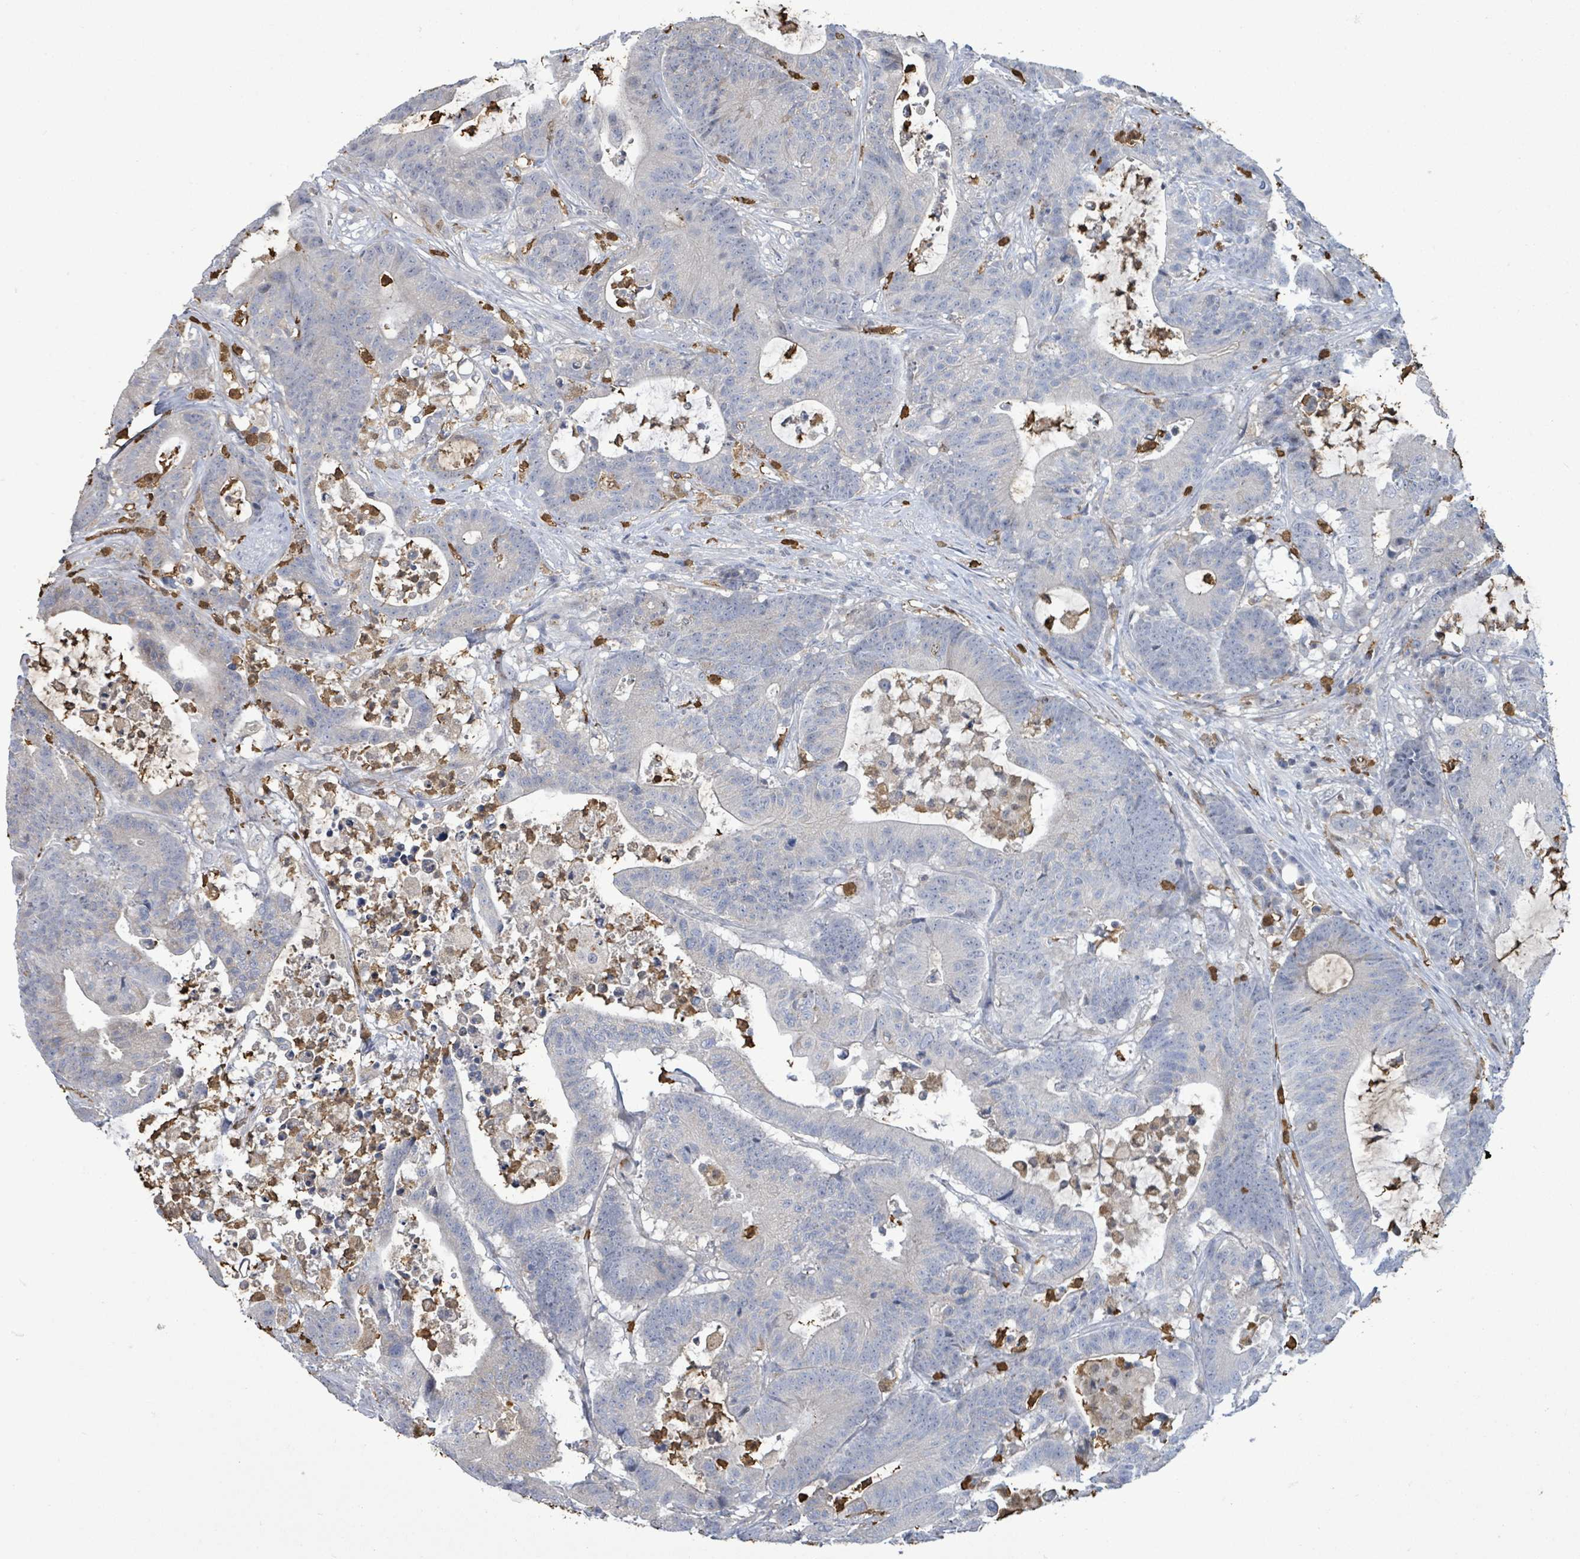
{"staining": {"intensity": "negative", "quantity": "none", "location": "none"}, "tissue": "colorectal cancer", "cell_type": "Tumor cells", "image_type": "cancer", "snomed": [{"axis": "morphology", "description": "Adenocarcinoma, NOS"}, {"axis": "topography", "description": "Colon"}], "caption": "Photomicrograph shows no significant protein expression in tumor cells of colorectal cancer (adenocarcinoma).", "gene": "FAM210A", "patient": {"sex": "female", "age": 84}}